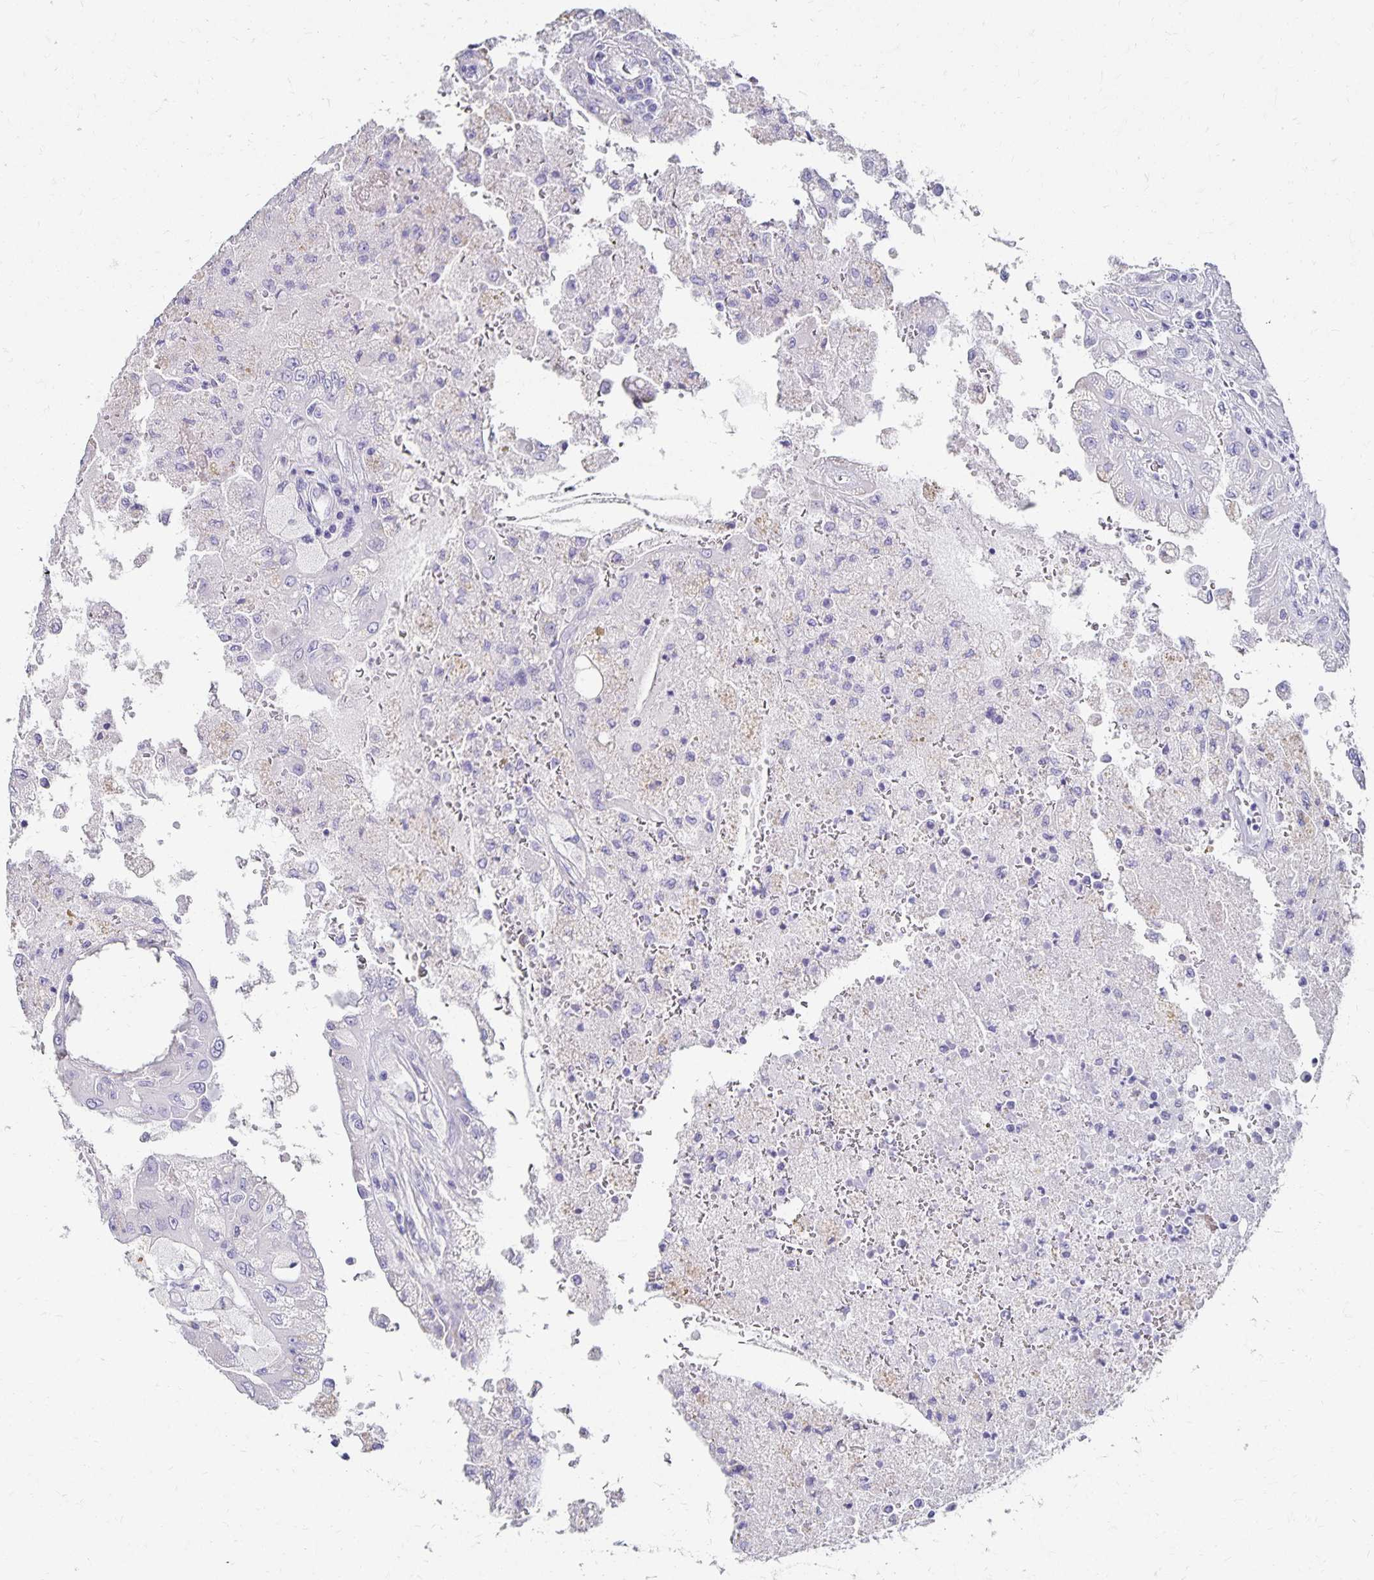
{"staining": {"intensity": "negative", "quantity": "none", "location": "none"}, "tissue": "renal cancer", "cell_type": "Tumor cells", "image_type": "cancer", "snomed": [{"axis": "morphology", "description": "Adenocarcinoma, NOS"}, {"axis": "topography", "description": "Kidney"}], "caption": "Immunohistochemical staining of renal cancer displays no significant expression in tumor cells.", "gene": "DYNLT4", "patient": {"sex": "male", "age": 58}}